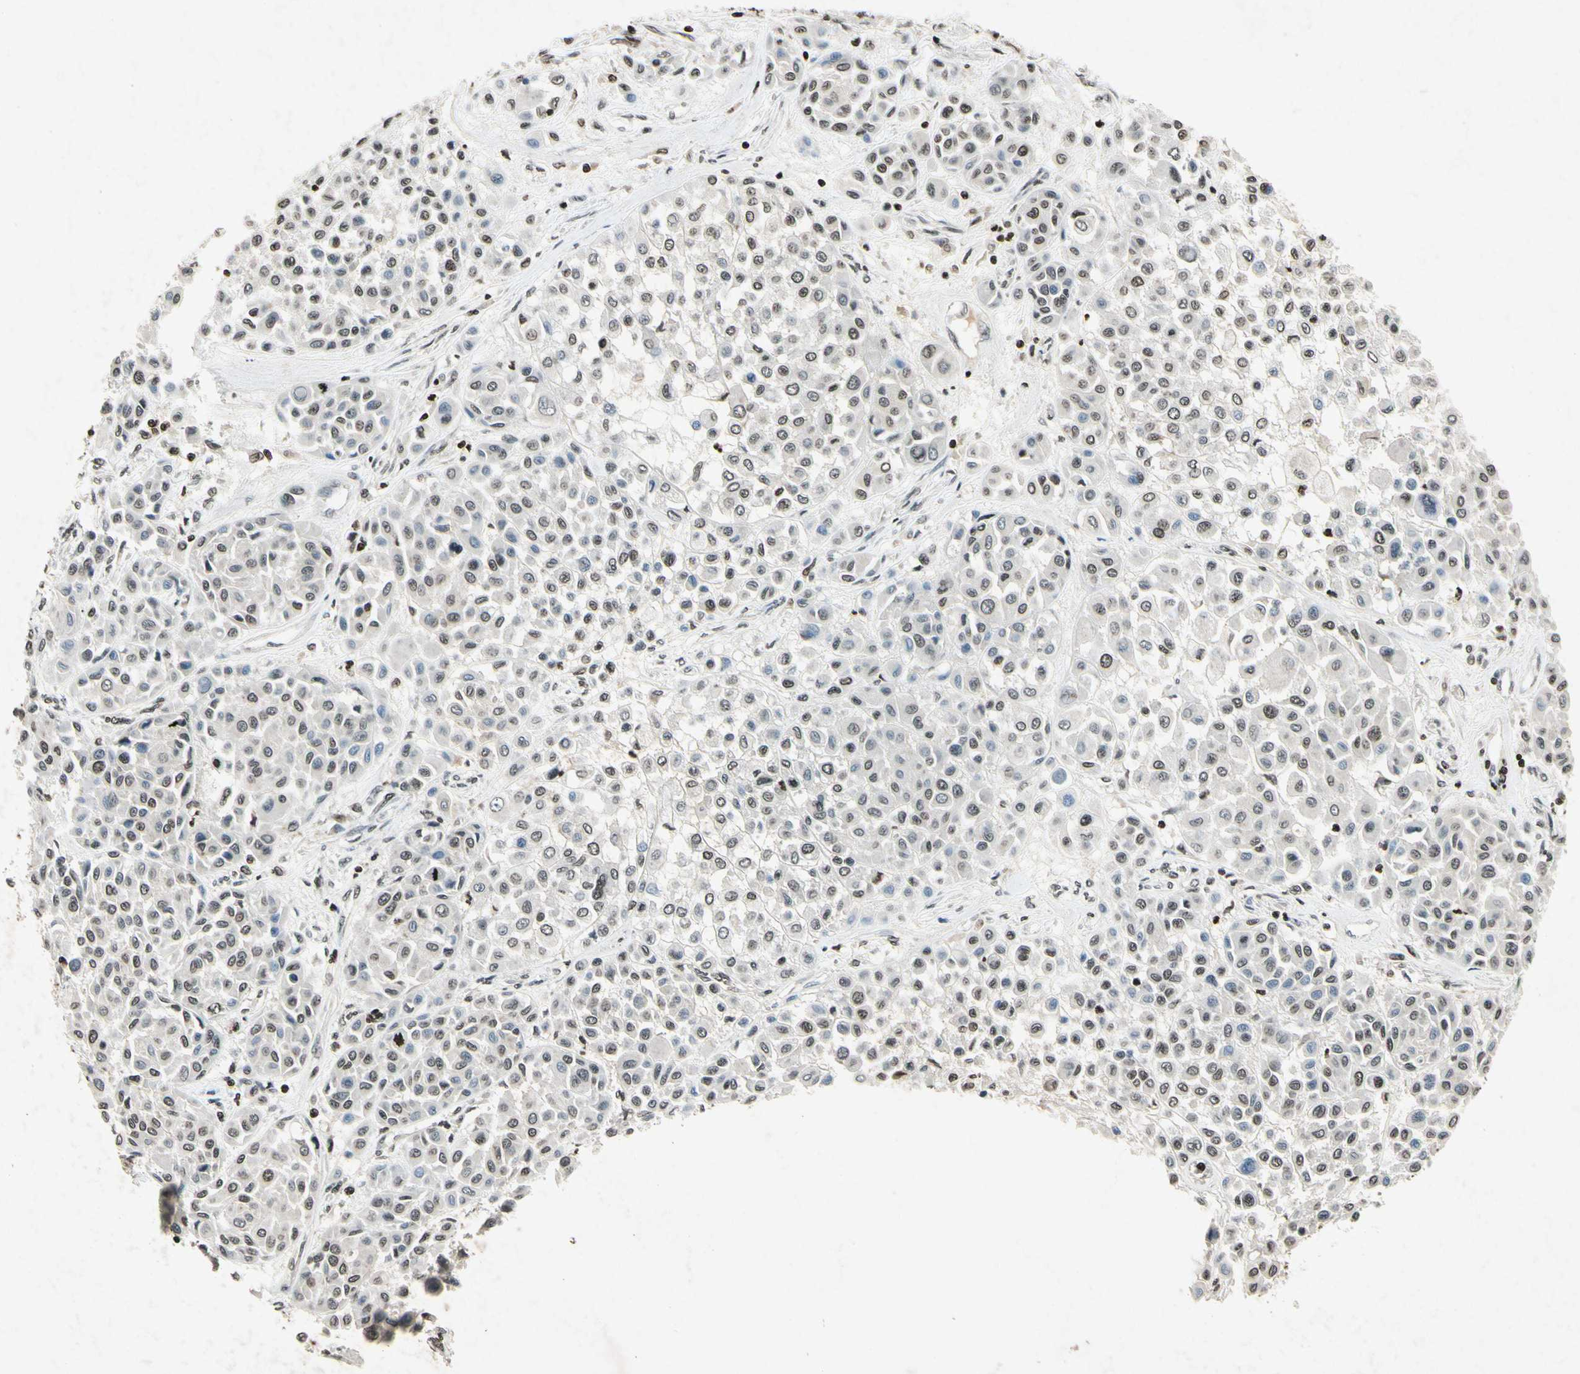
{"staining": {"intensity": "weak", "quantity": "<25%", "location": "nuclear"}, "tissue": "melanoma", "cell_type": "Tumor cells", "image_type": "cancer", "snomed": [{"axis": "morphology", "description": "Malignant melanoma, Metastatic site"}, {"axis": "topography", "description": "Soft tissue"}], "caption": "This is an immunohistochemistry (IHC) histopathology image of melanoma. There is no expression in tumor cells.", "gene": "HOXB3", "patient": {"sex": "male", "age": 41}}